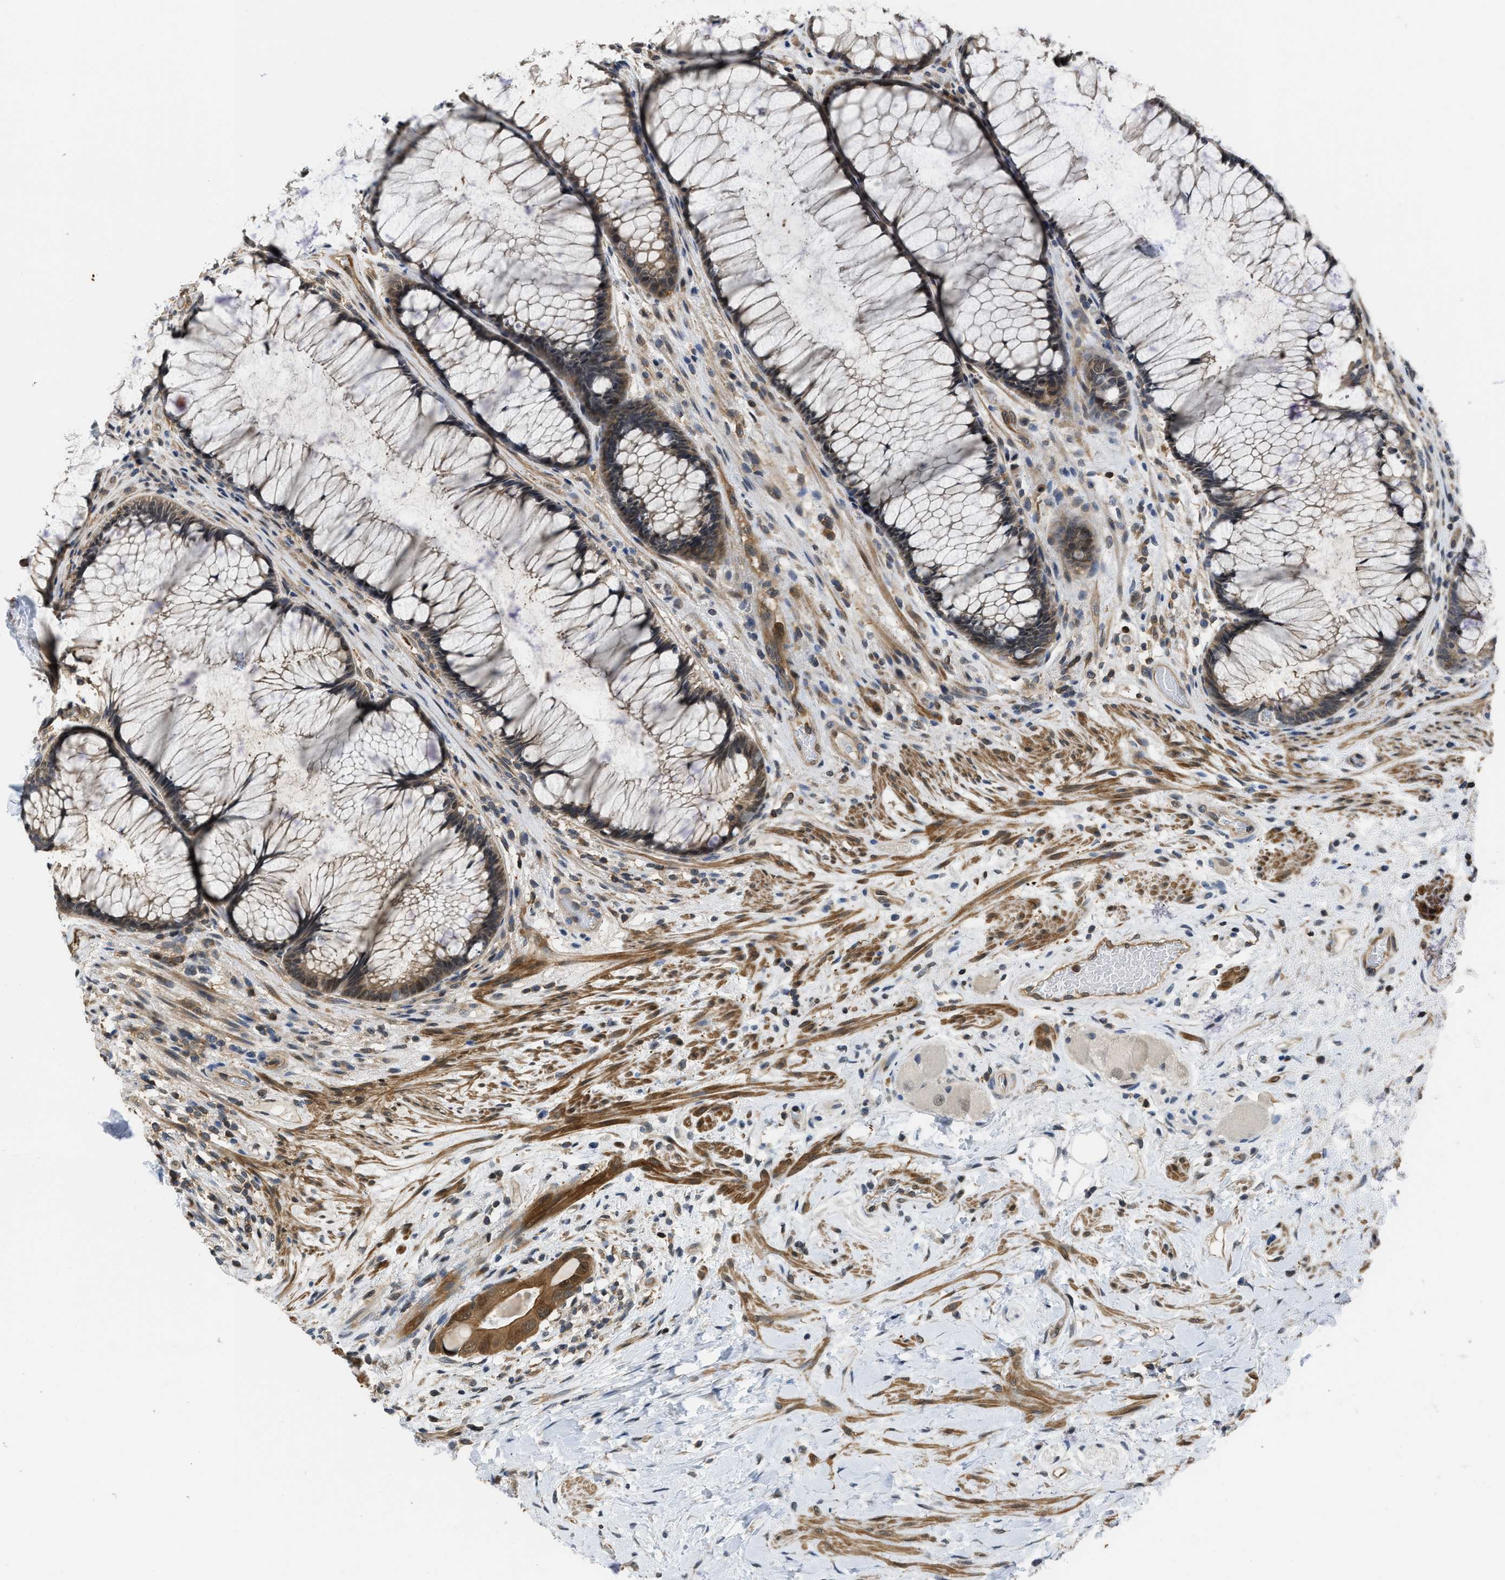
{"staining": {"intensity": "weak", "quantity": ">75%", "location": "cytoplasmic/membranous"}, "tissue": "colorectal cancer", "cell_type": "Tumor cells", "image_type": "cancer", "snomed": [{"axis": "morphology", "description": "Adenocarcinoma, NOS"}, {"axis": "topography", "description": "Rectum"}], "caption": "Immunohistochemical staining of colorectal cancer demonstrates low levels of weak cytoplasmic/membranous protein positivity in about >75% of tumor cells.", "gene": "TES", "patient": {"sex": "male", "age": 51}}